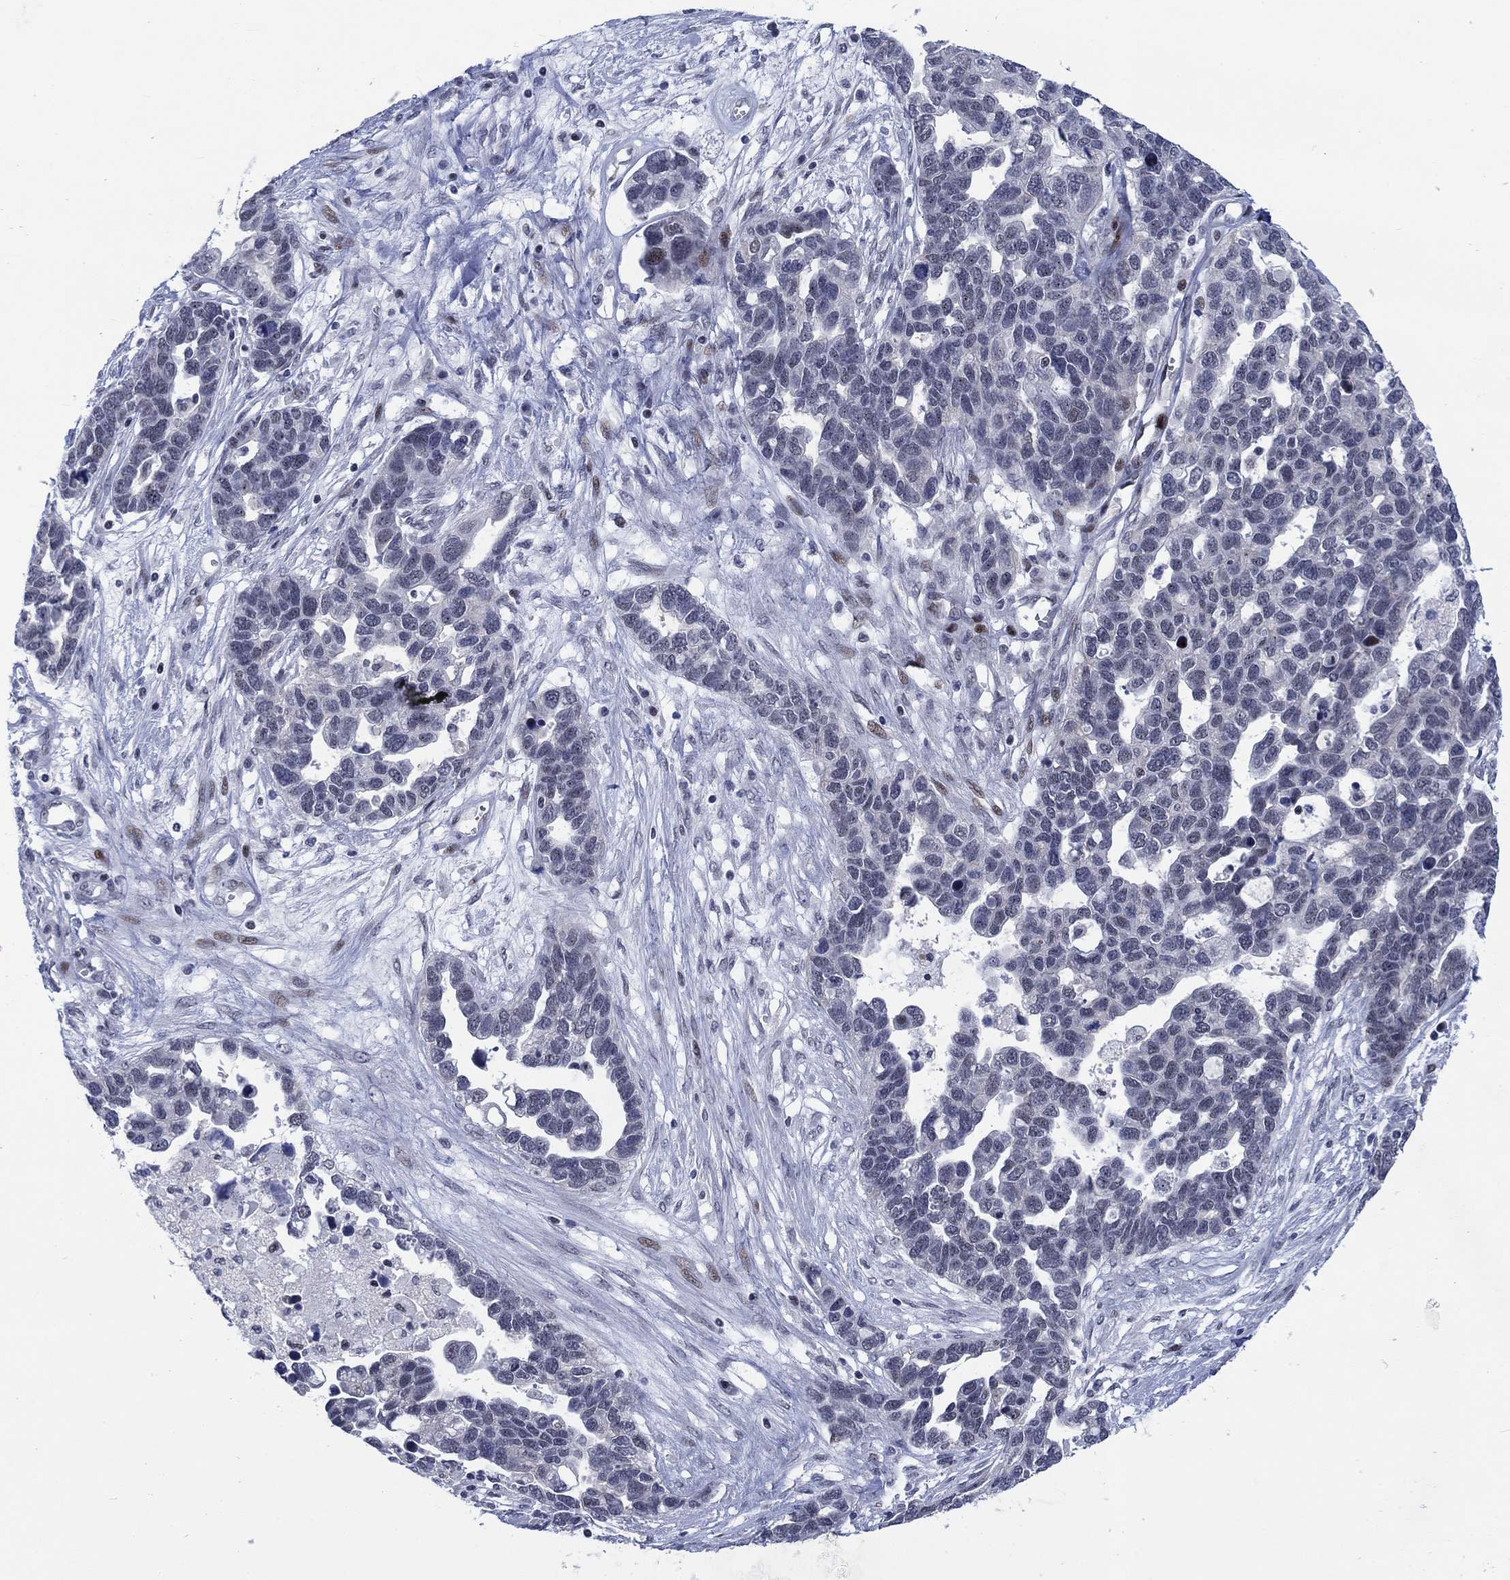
{"staining": {"intensity": "negative", "quantity": "none", "location": "none"}, "tissue": "ovarian cancer", "cell_type": "Tumor cells", "image_type": "cancer", "snomed": [{"axis": "morphology", "description": "Cystadenocarcinoma, serous, NOS"}, {"axis": "topography", "description": "Ovary"}], "caption": "A high-resolution photomicrograph shows immunohistochemistry (IHC) staining of ovarian serous cystadenocarcinoma, which demonstrates no significant expression in tumor cells. (DAB IHC with hematoxylin counter stain).", "gene": "NEU3", "patient": {"sex": "female", "age": 54}}